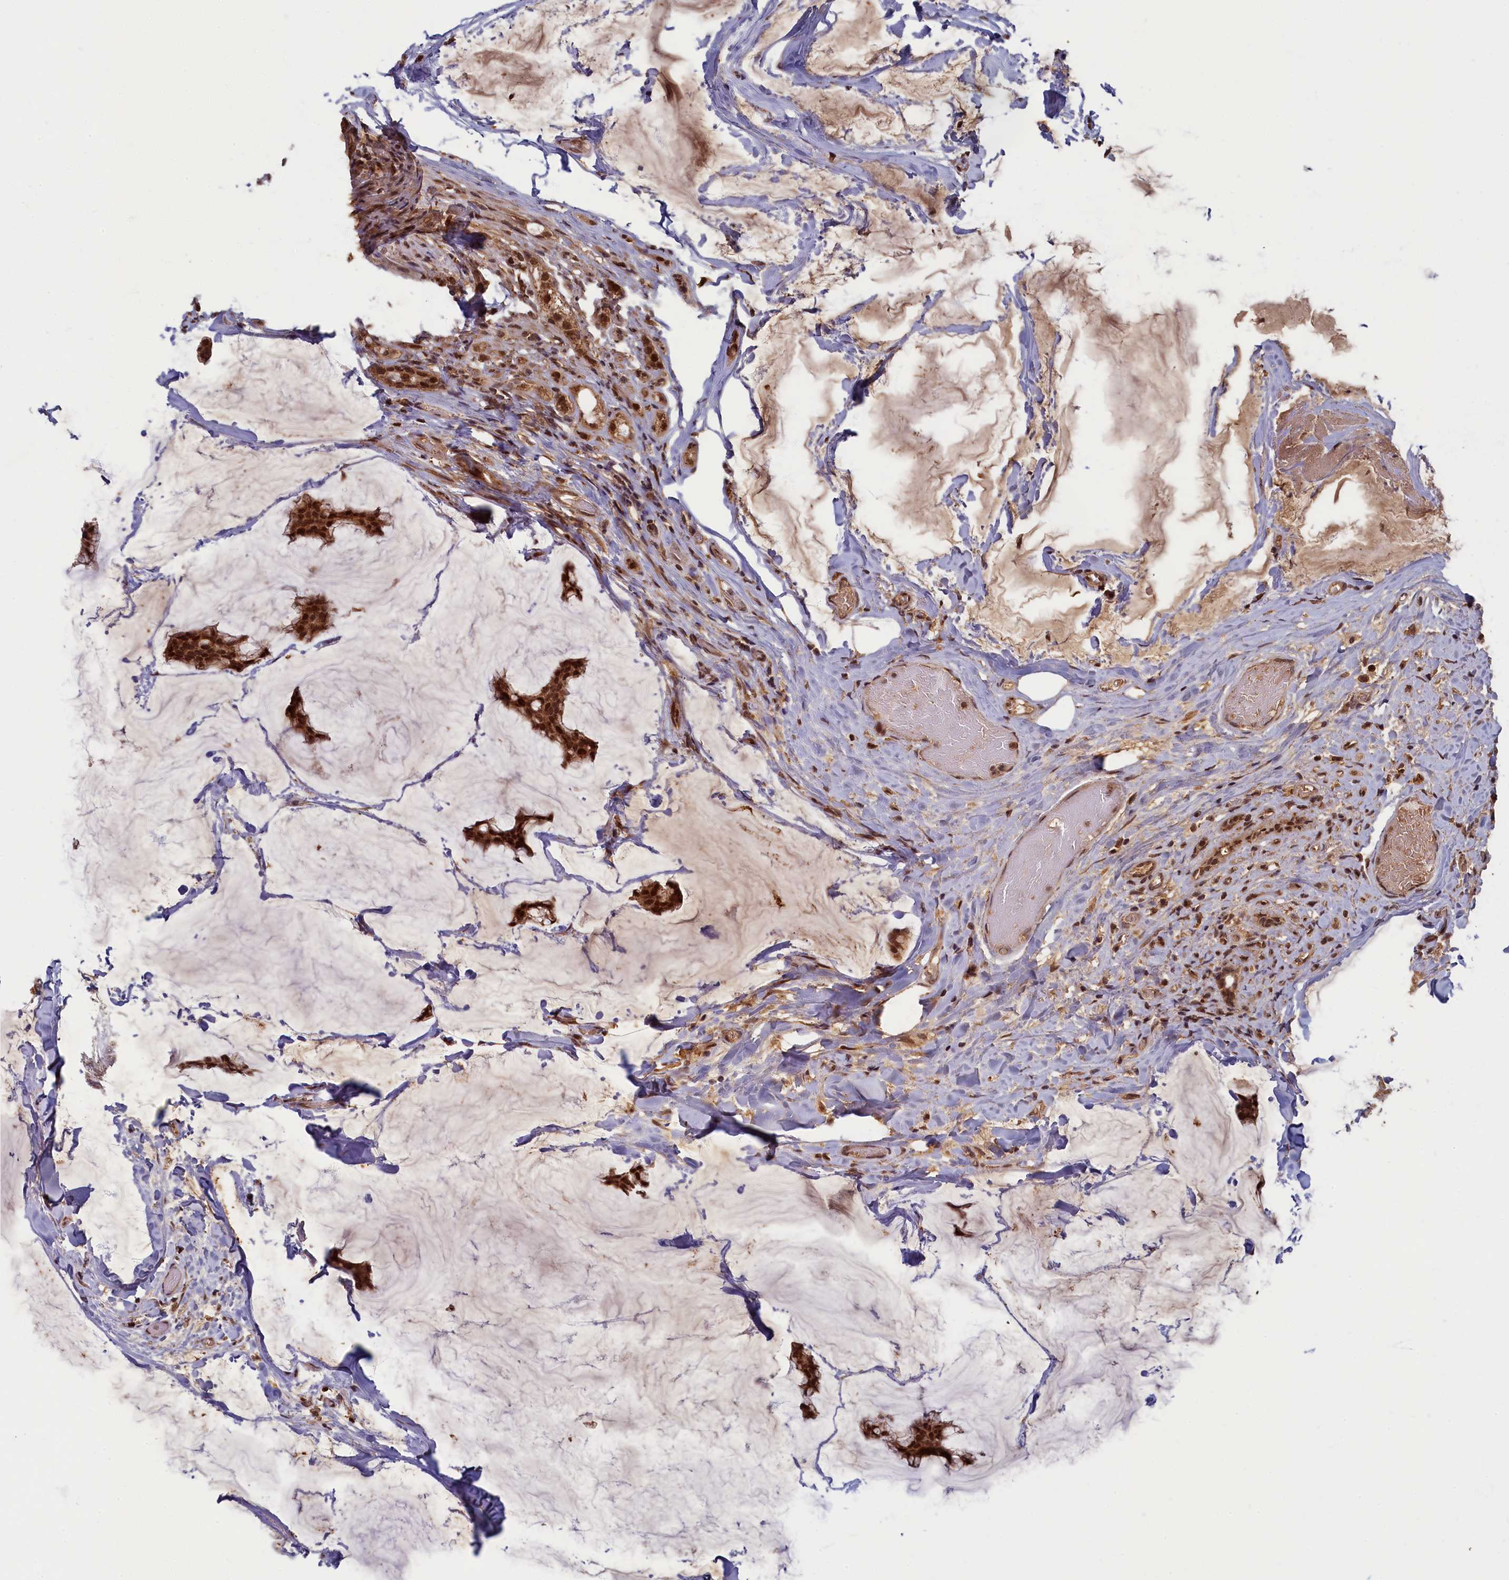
{"staining": {"intensity": "strong", "quantity": ">75%", "location": "cytoplasmic/membranous,nuclear"}, "tissue": "breast cancer", "cell_type": "Tumor cells", "image_type": "cancer", "snomed": [{"axis": "morphology", "description": "Duct carcinoma"}, {"axis": "topography", "description": "Breast"}], "caption": "The immunohistochemical stain labels strong cytoplasmic/membranous and nuclear positivity in tumor cells of breast cancer (intraductal carcinoma) tissue. Immunohistochemistry (ihc) stains the protein in brown and the nuclei are stained blue.", "gene": "BRCA1", "patient": {"sex": "female", "age": 93}}